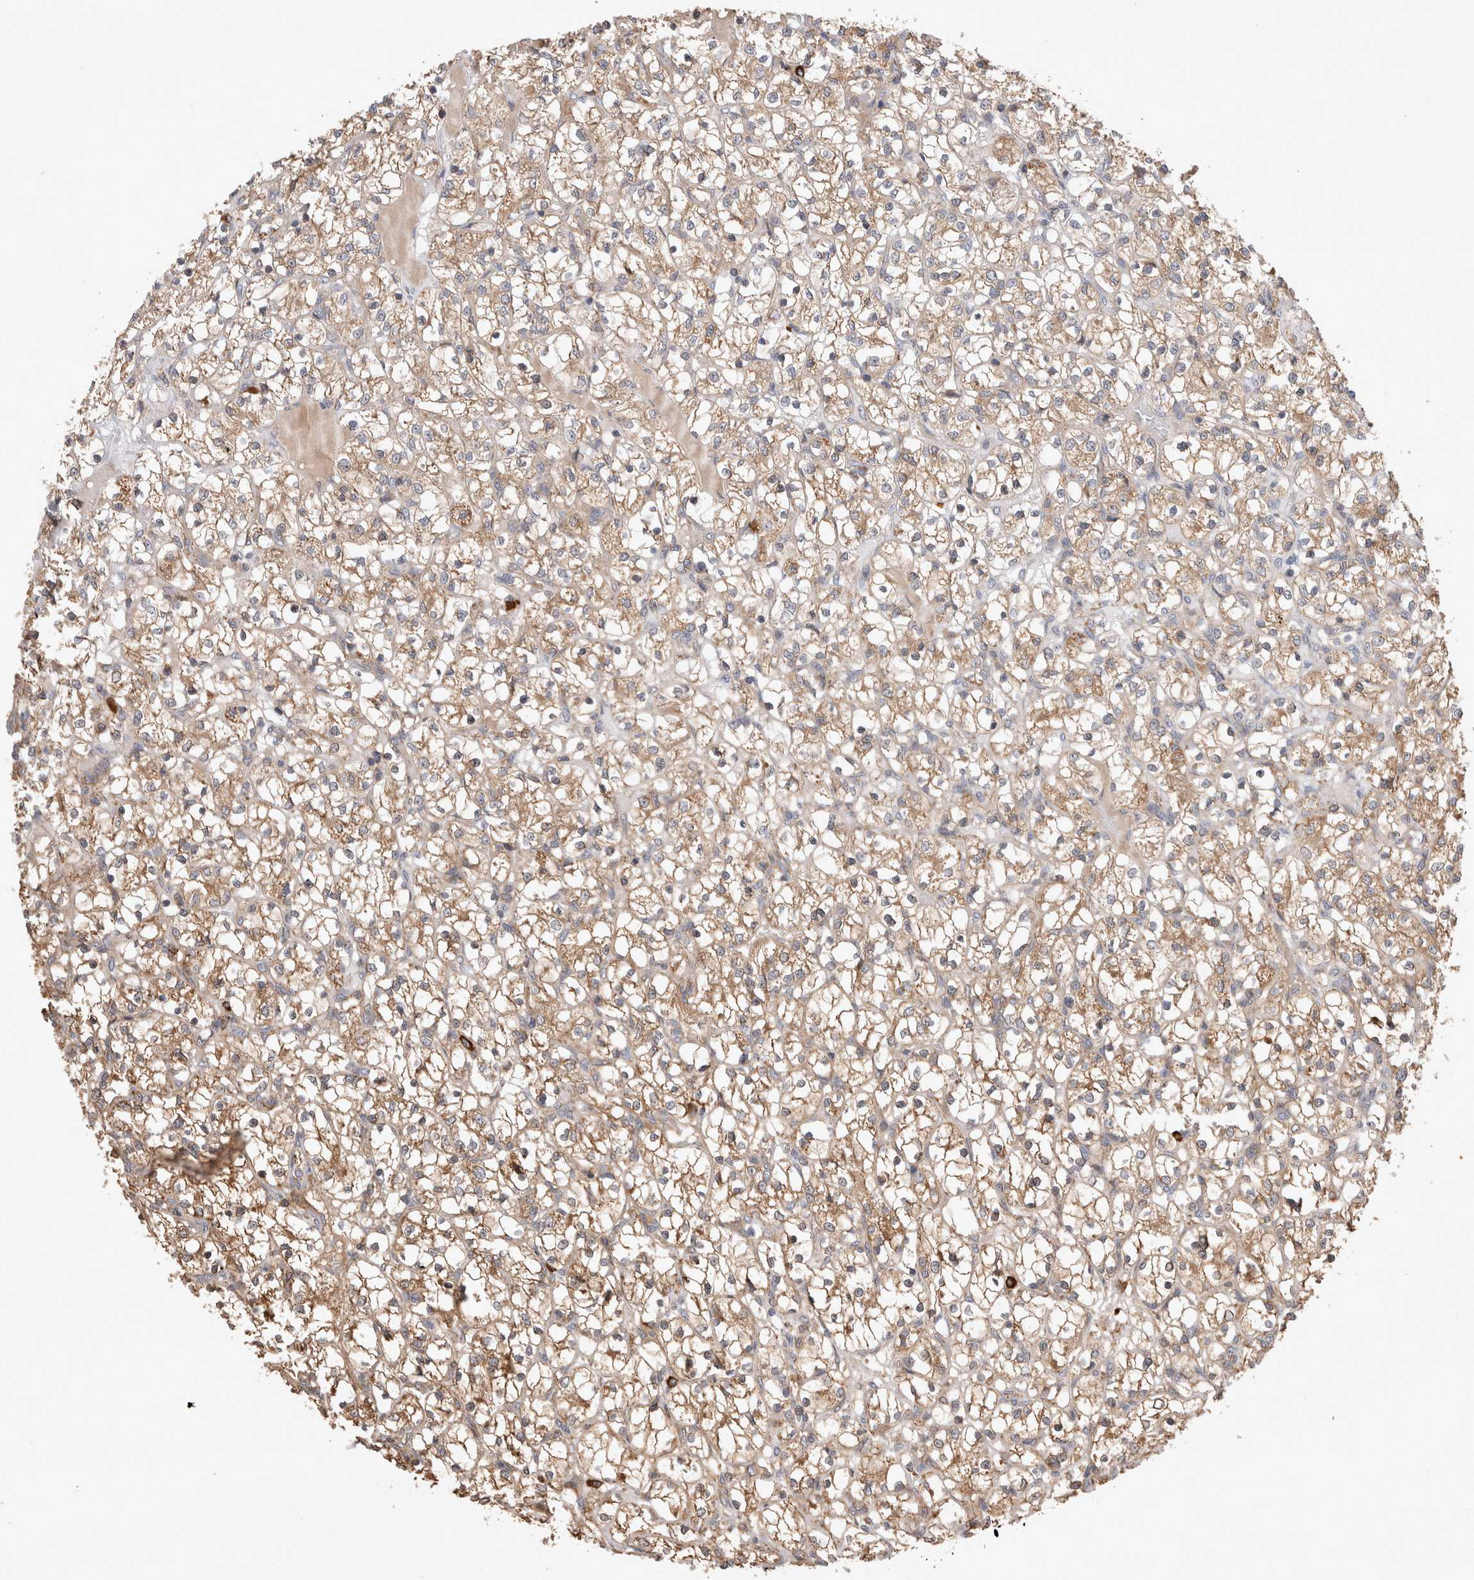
{"staining": {"intensity": "moderate", "quantity": "25%-75%", "location": "cytoplasmic/membranous"}, "tissue": "renal cancer", "cell_type": "Tumor cells", "image_type": "cancer", "snomed": [{"axis": "morphology", "description": "Adenocarcinoma, NOS"}, {"axis": "topography", "description": "Kidney"}], "caption": "This is a histology image of immunohistochemistry (IHC) staining of renal cancer (adenocarcinoma), which shows moderate expression in the cytoplasmic/membranous of tumor cells.", "gene": "SERAC1", "patient": {"sex": "female", "age": 69}}